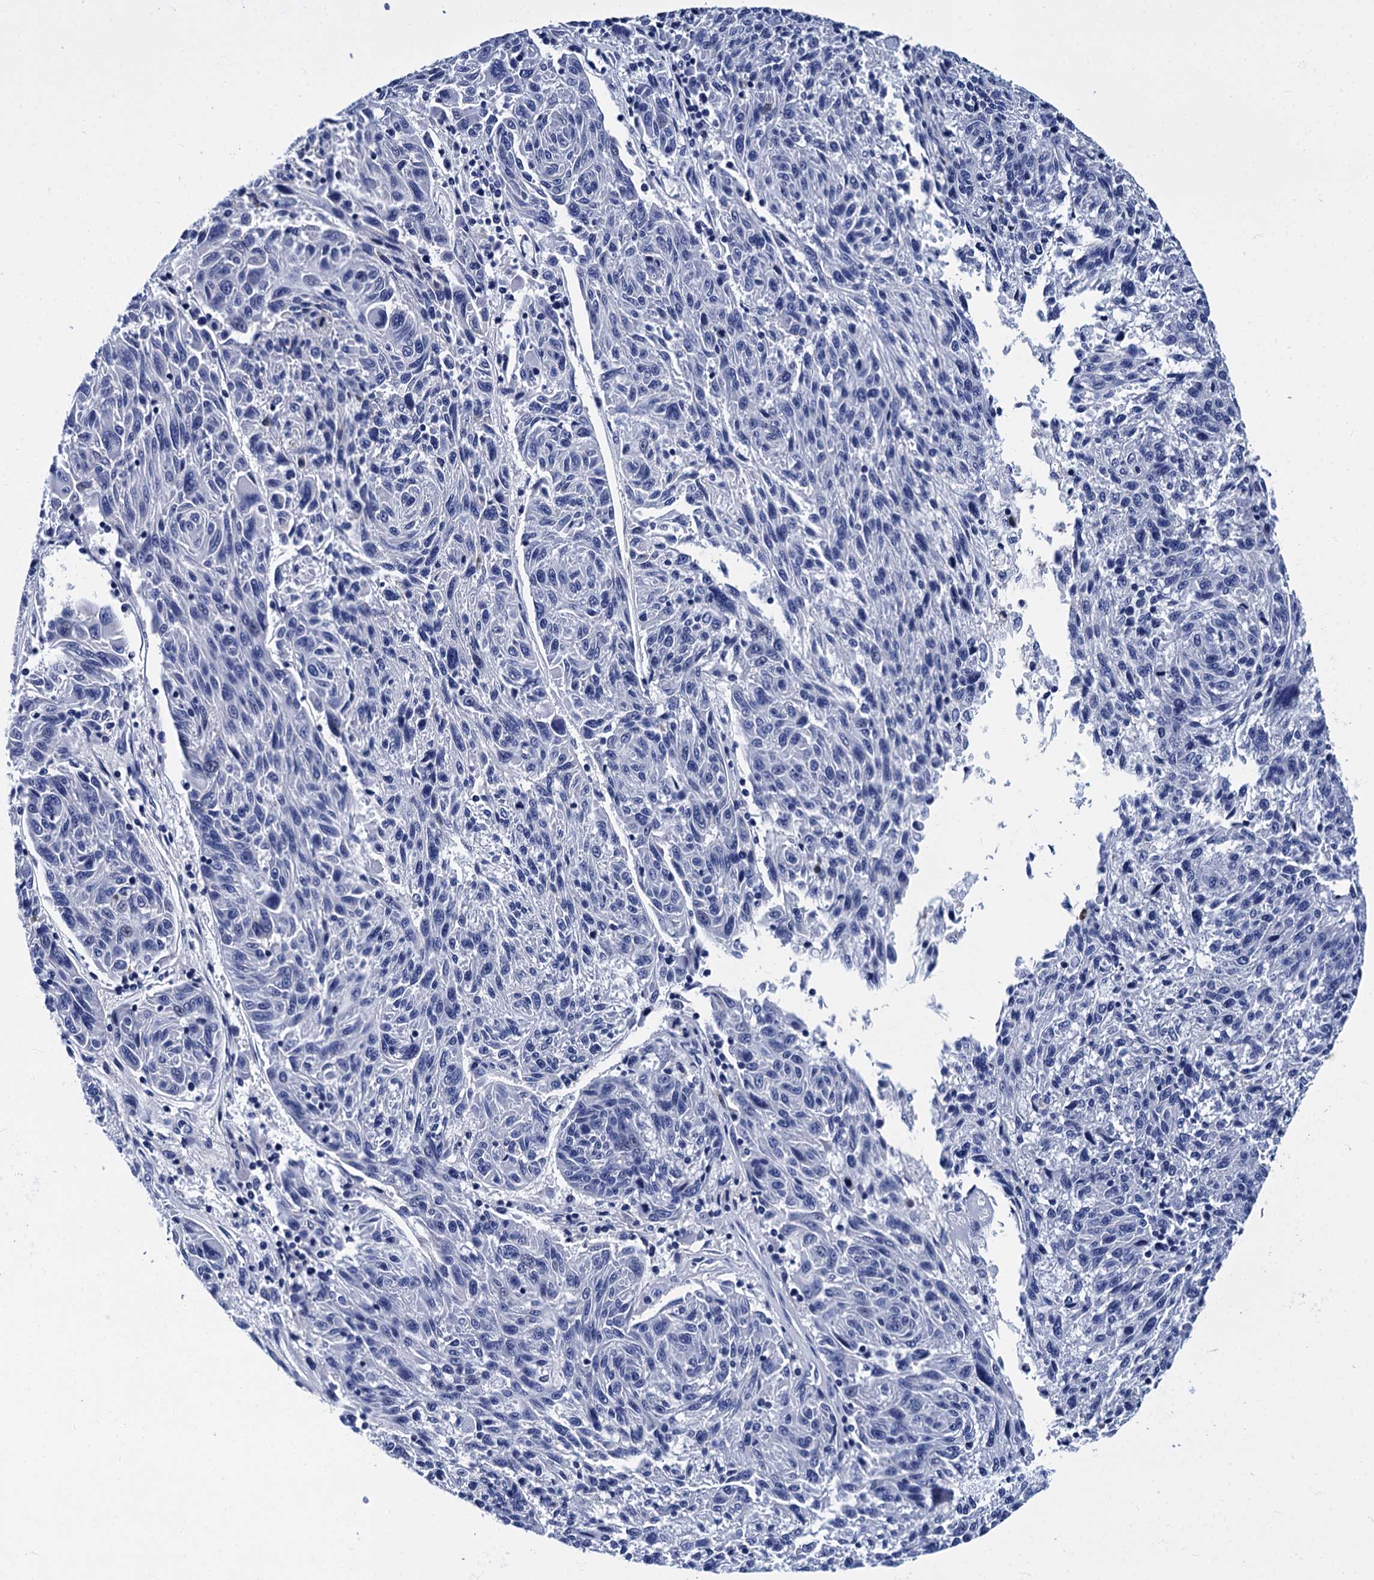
{"staining": {"intensity": "negative", "quantity": "none", "location": "none"}, "tissue": "melanoma", "cell_type": "Tumor cells", "image_type": "cancer", "snomed": [{"axis": "morphology", "description": "Malignant melanoma, NOS"}, {"axis": "topography", "description": "Skin"}], "caption": "There is no significant expression in tumor cells of malignant melanoma.", "gene": "MYBPC3", "patient": {"sex": "male", "age": 53}}